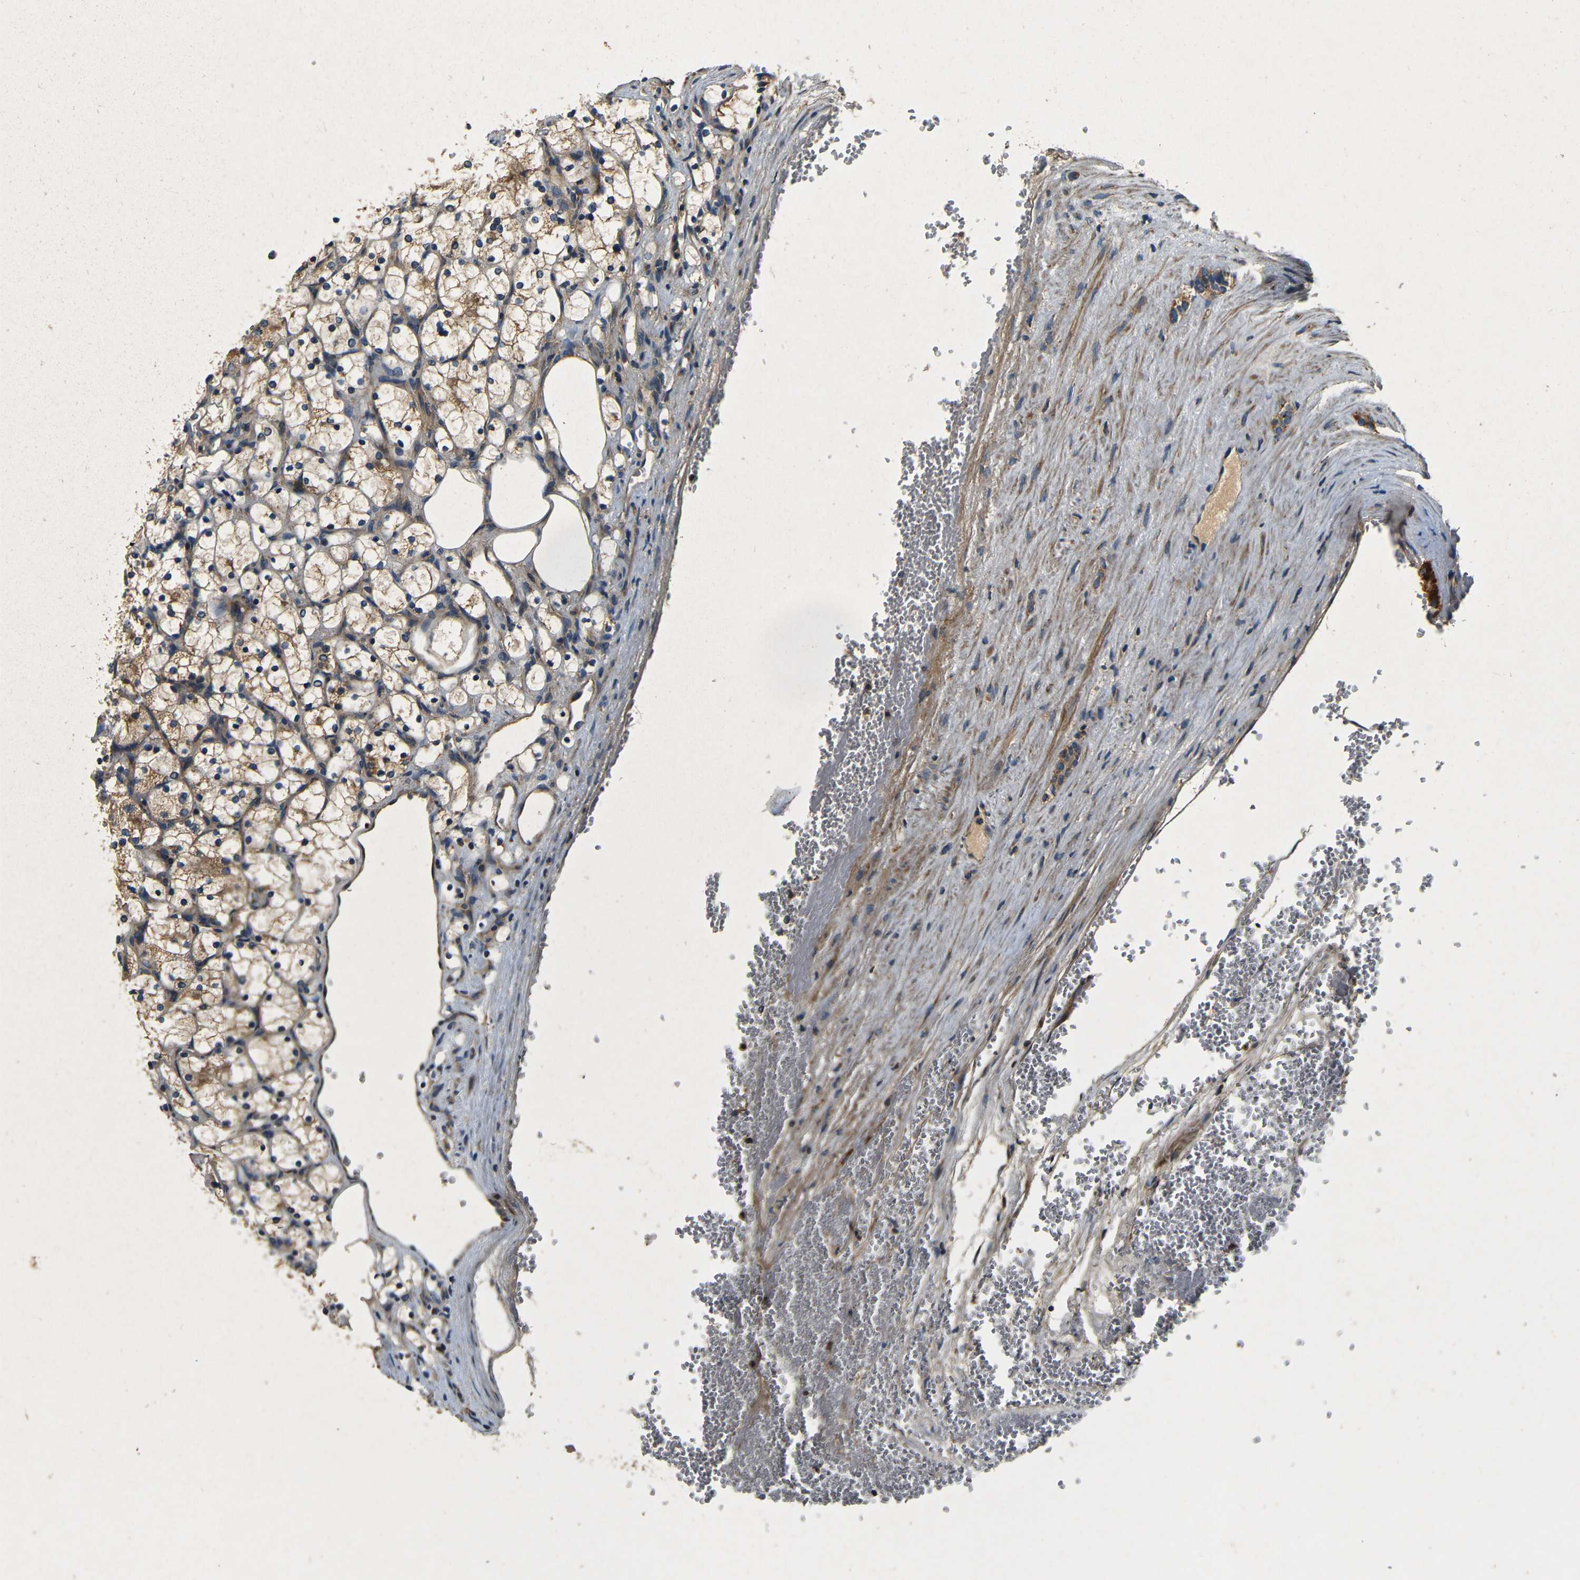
{"staining": {"intensity": "weak", "quantity": "25%-75%", "location": "cytoplasmic/membranous"}, "tissue": "renal cancer", "cell_type": "Tumor cells", "image_type": "cancer", "snomed": [{"axis": "morphology", "description": "Adenocarcinoma, NOS"}, {"axis": "topography", "description": "Kidney"}], "caption": "Adenocarcinoma (renal) stained with a protein marker reveals weak staining in tumor cells.", "gene": "MTX1", "patient": {"sex": "female", "age": 69}}